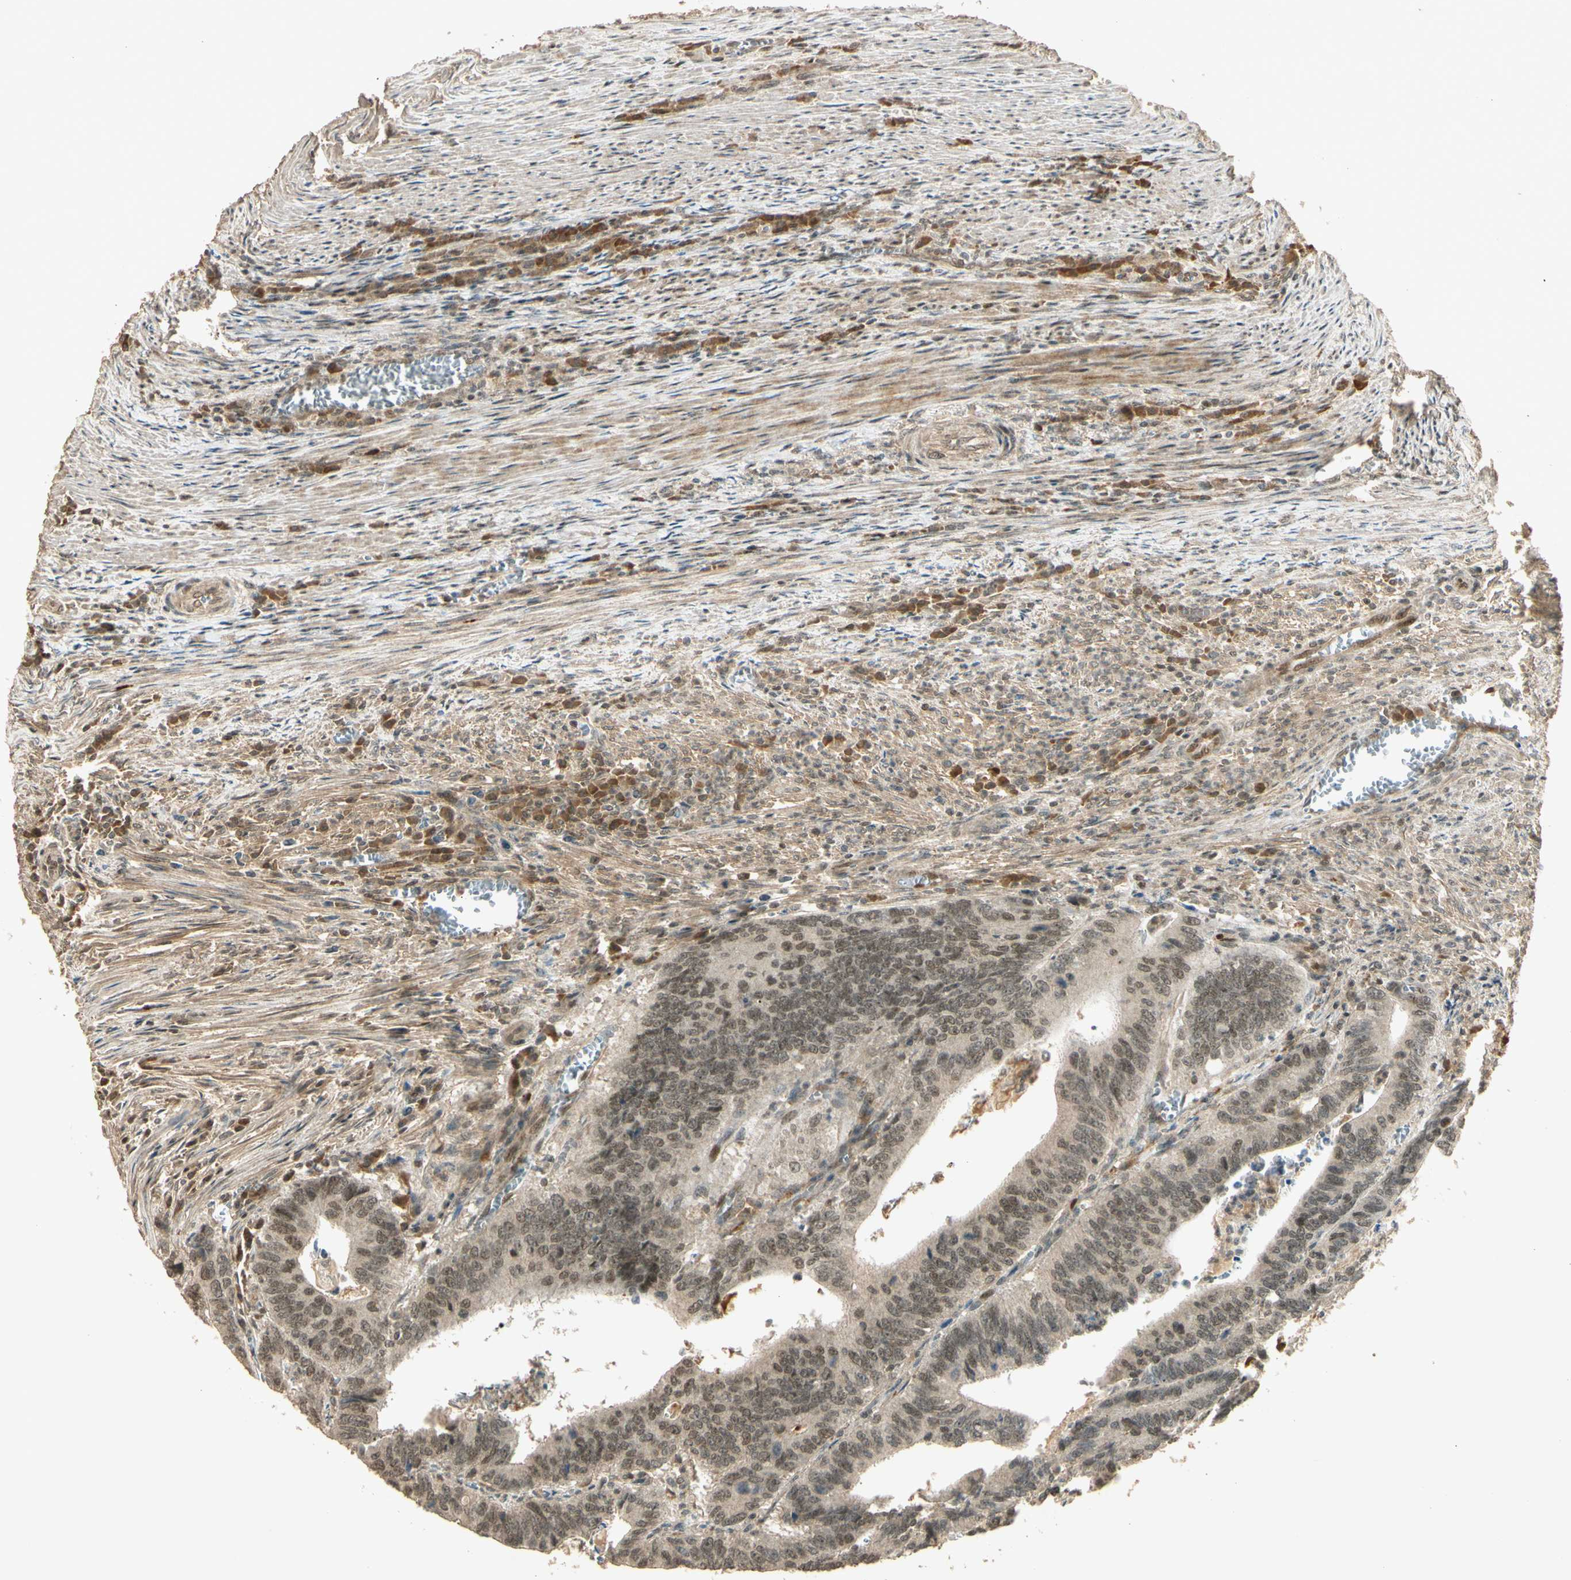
{"staining": {"intensity": "moderate", "quantity": ">75%", "location": "nuclear"}, "tissue": "colorectal cancer", "cell_type": "Tumor cells", "image_type": "cancer", "snomed": [{"axis": "morphology", "description": "Adenocarcinoma, NOS"}, {"axis": "topography", "description": "Colon"}], "caption": "Protein staining shows moderate nuclear expression in approximately >75% of tumor cells in adenocarcinoma (colorectal).", "gene": "GMEB2", "patient": {"sex": "male", "age": 72}}